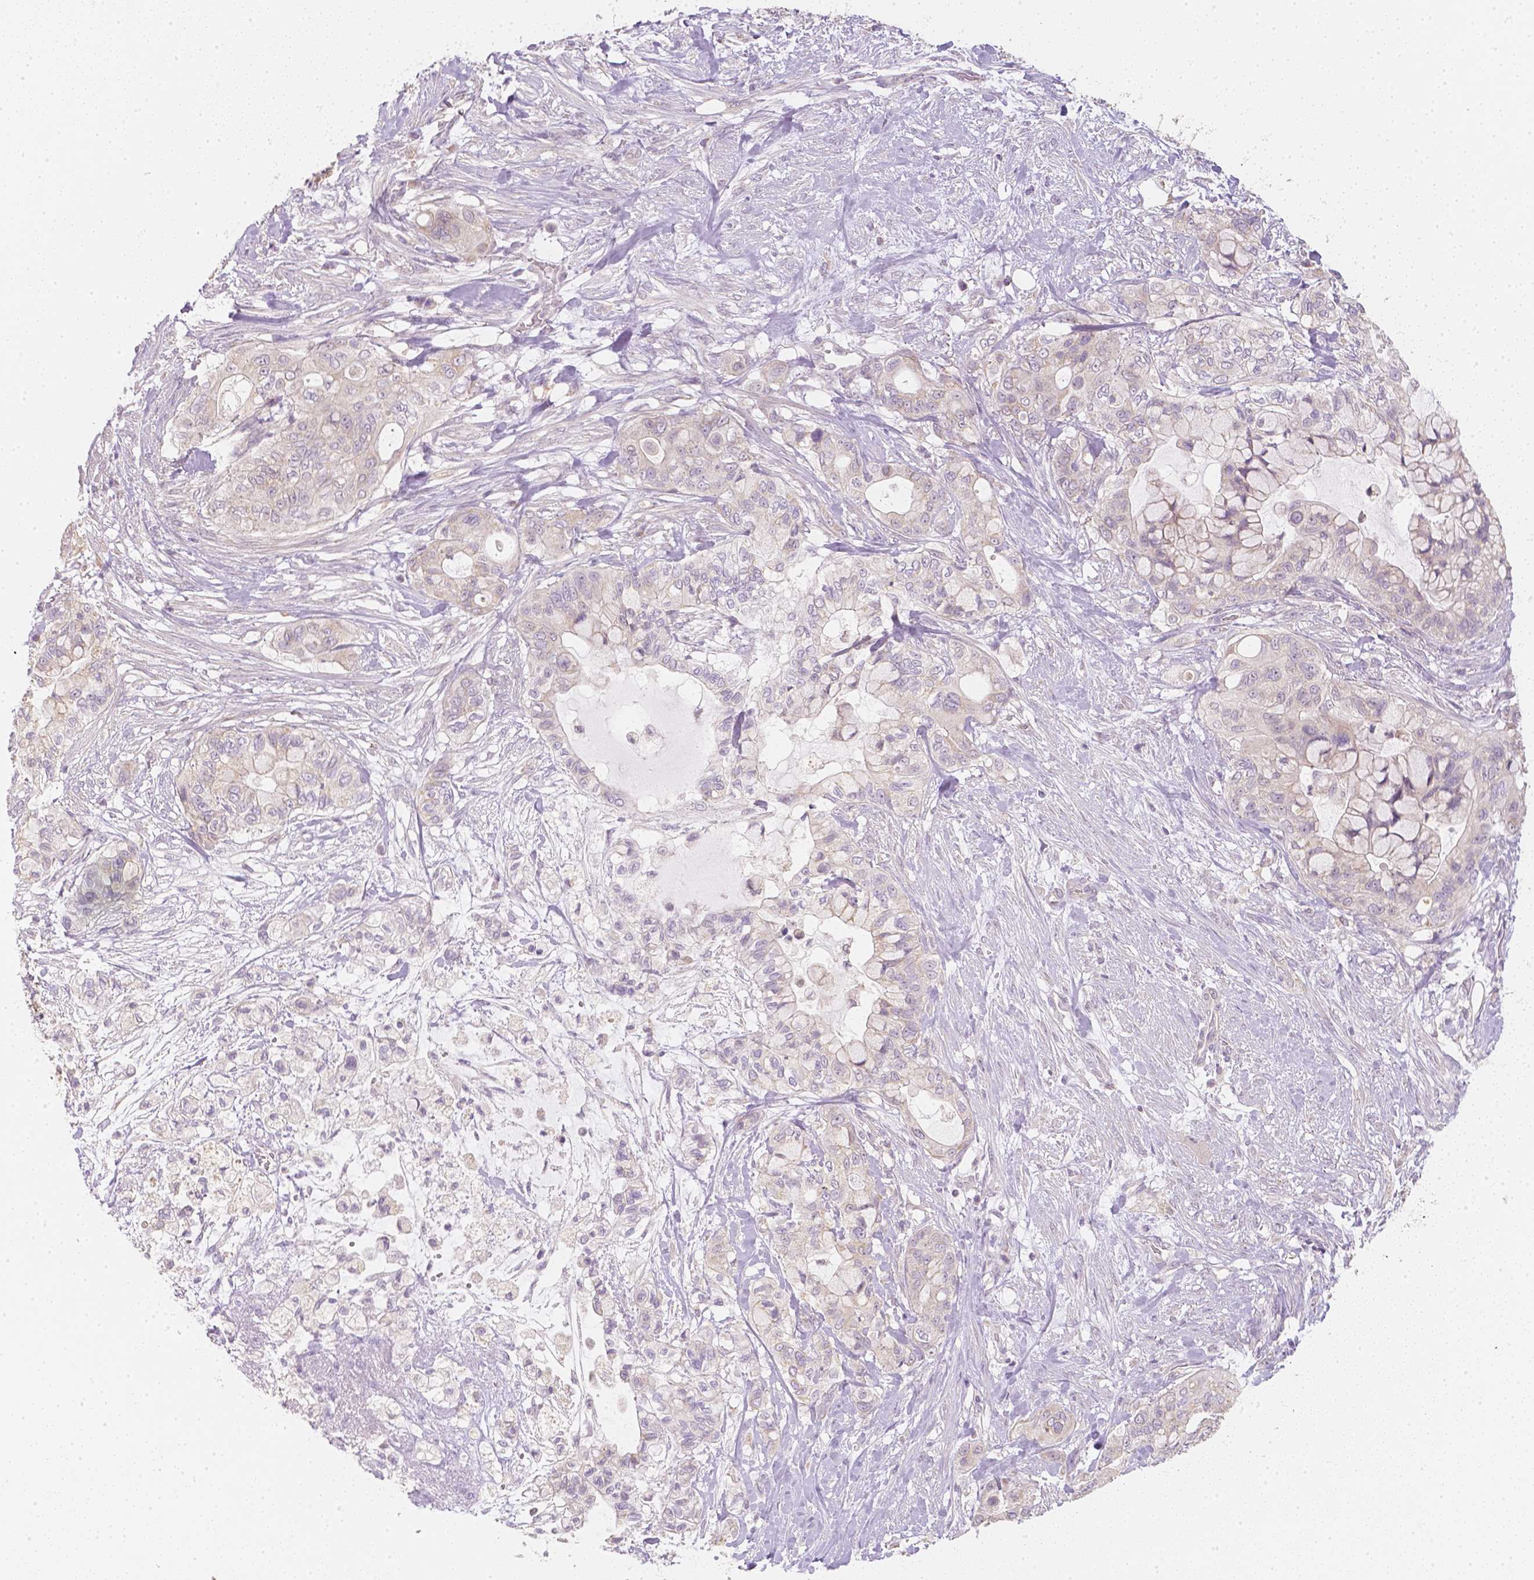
{"staining": {"intensity": "negative", "quantity": "none", "location": "none"}, "tissue": "pancreatic cancer", "cell_type": "Tumor cells", "image_type": "cancer", "snomed": [{"axis": "morphology", "description": "Adenocarcinoma, NOS"}, {"axis": "topography", "description": "Pancreas"}], "caption": "Protein analysis of pancreatic cancer (adenocarcinoma) demonstrates no significant expression in tumor cells.", "gene": "NVL", "patient": {"sex": "male", "age": 71}}